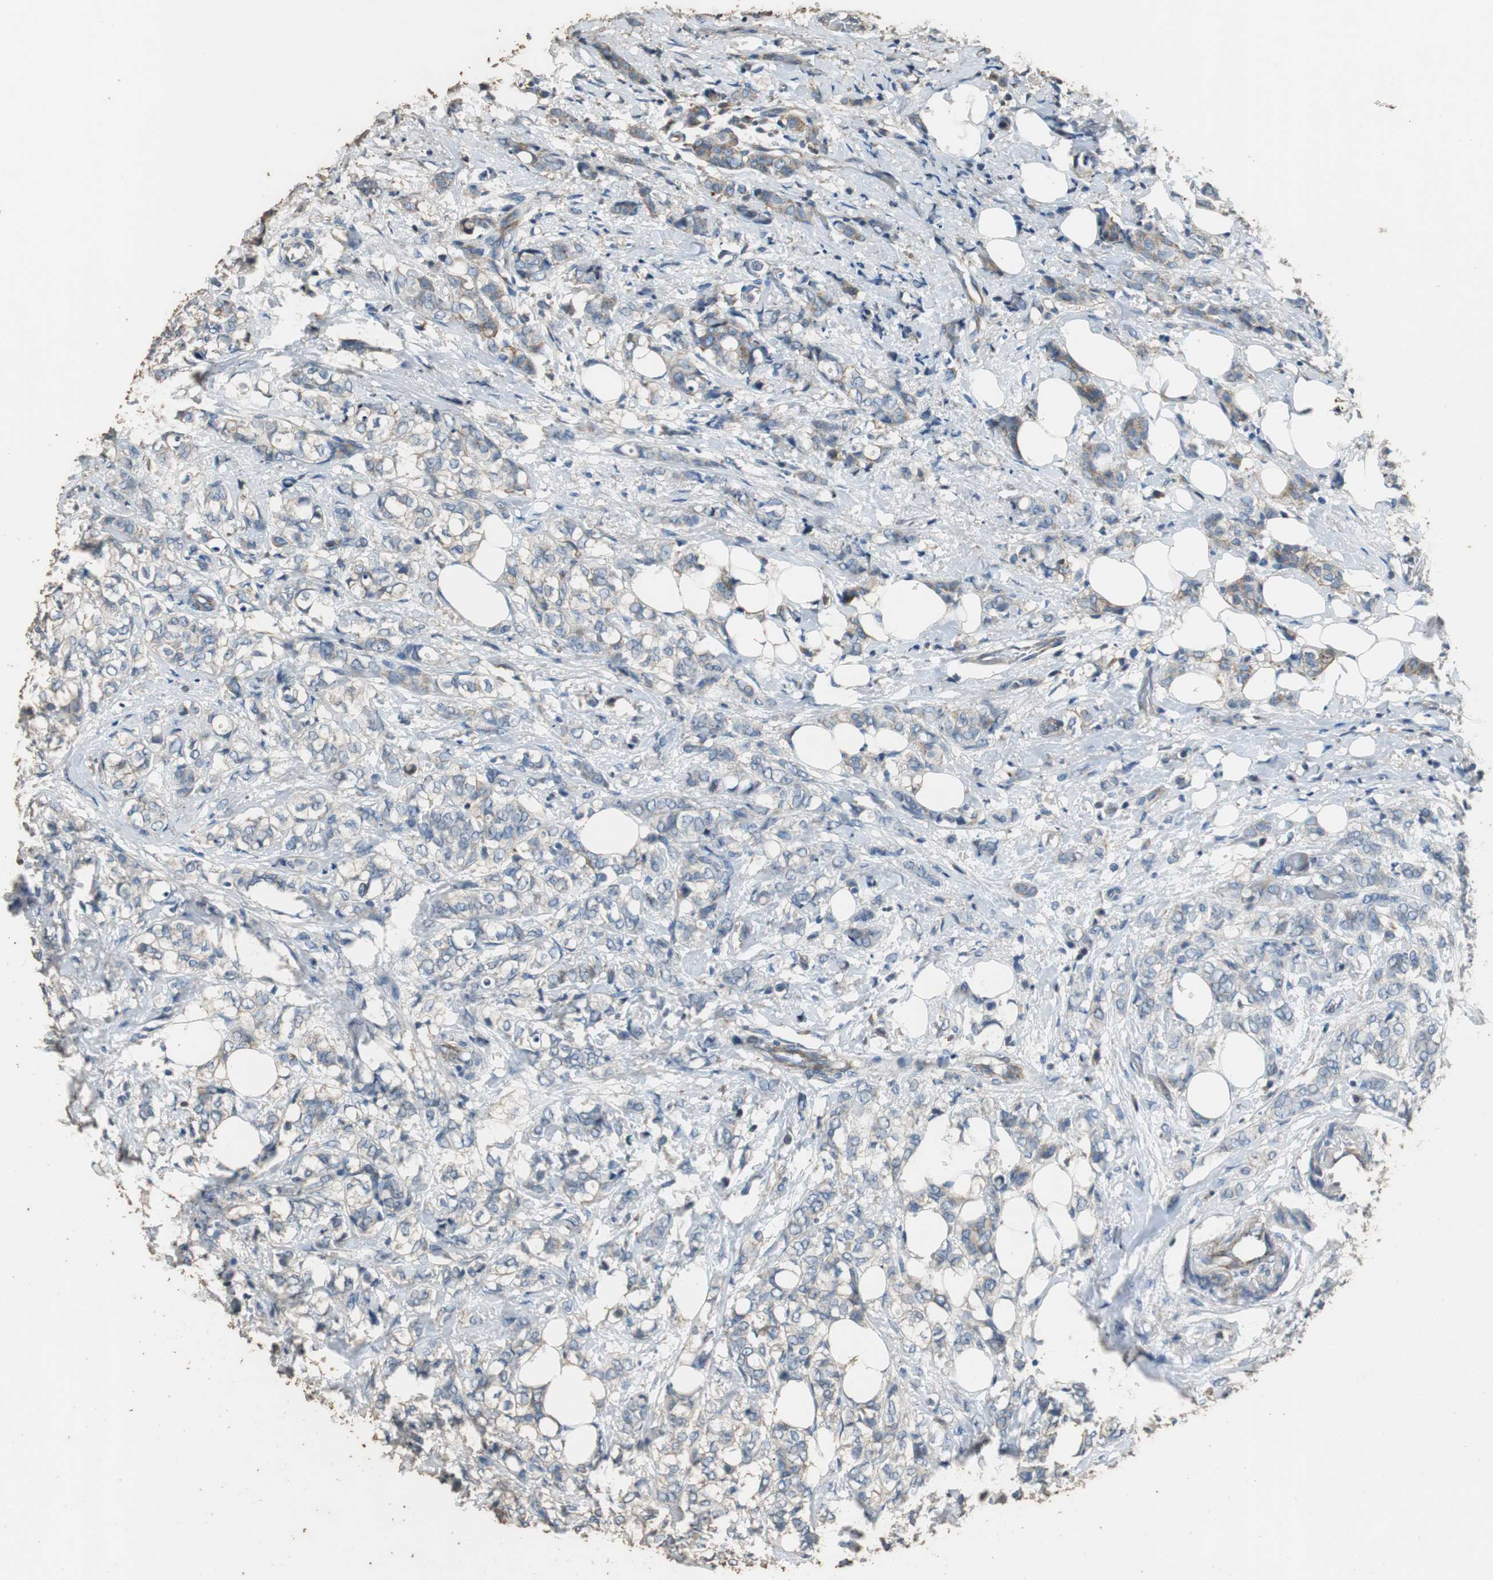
{"staining": {"intensity": "weak", "quantity": "<25%", "location": "cytoplasmic/membranous"}, "tissue": "breast cancer", "cell_type": "Tumor cells", "image_type": "cancer", "snomed": [{"axis": "morphology", "description": "Lobular carcinoma"}, {"axis": "topography", "description": "Breast"}], "caption": "Breast cancer (lobular carcinoma) stained for a protein using IHC shows no staining tumor cells.", "gene": "PRKRA", "patient": {"sex": "female", "age": 60}}